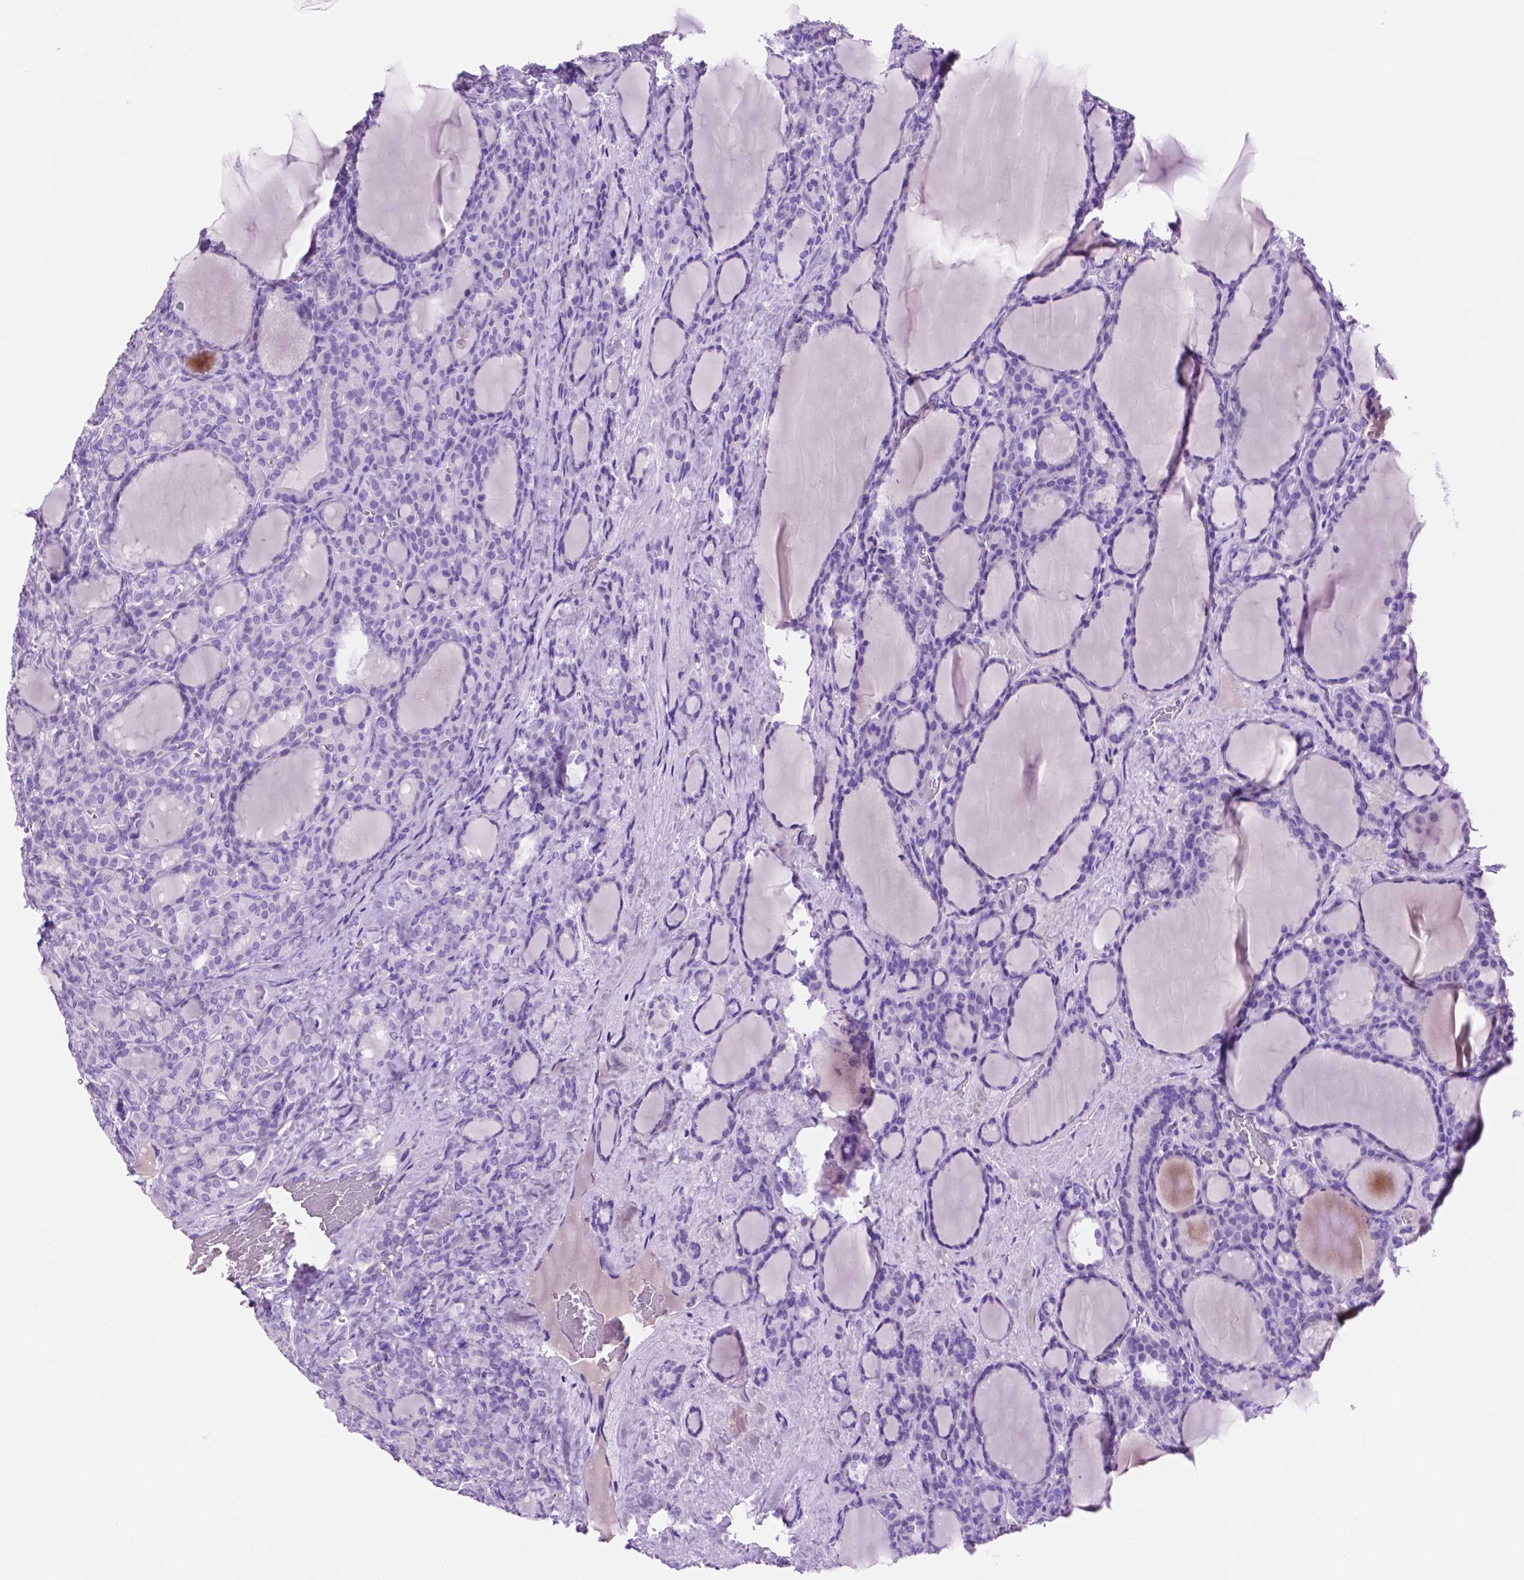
{"staining": {"intensity": "negative", "quantity": "none", "location": "none"}, "tissue": "thyroid cancer", "cell_type": "Tumor cells", "image_type": "cancer", "snomed": [{"axis": "morphology", "description": "Normal tissue, NOS"}, {"axis": "morphology", "description": "Follicular adenoma carcinoma, NOS"}, {"axis": "topography", "description": "Thyroid gland"}], "caption": "Micrograph shows no significant protein positivity in tumor cells of thyroid cancer.", "gene": "FOXB2", "patient": {"sex": "female", "age": 31}}